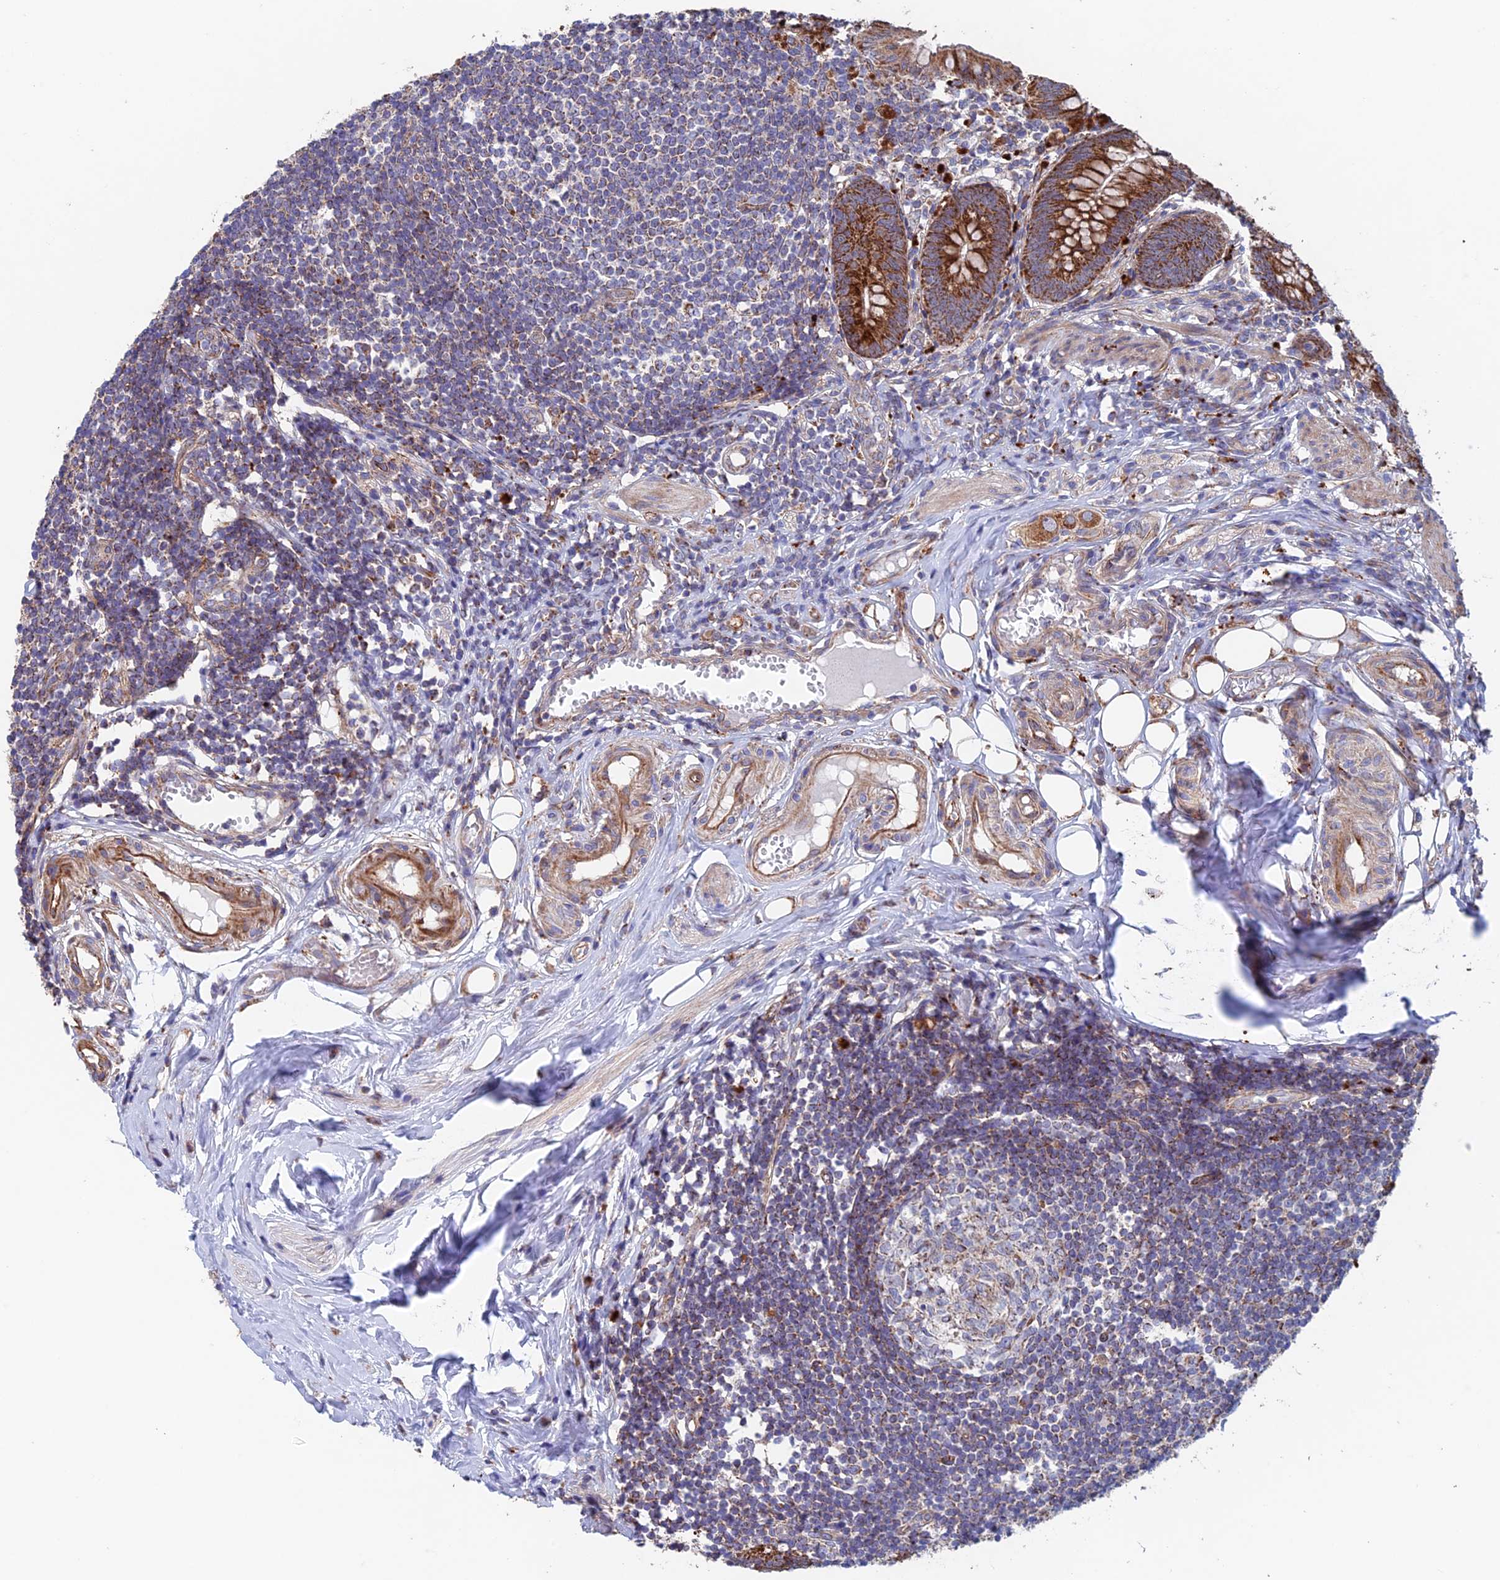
{"staining": {"intensity": "strong", "quantity": ">75%", "location": "cytoplasmic/membranous"}, "tissue": "appendix", "cell_type": "Glandular cells", "image_type": "normal", "snomed": [{"axis": "morphology", "description": "Normal tissue, NOS"}, {"axis": "topography", "description": "Appendix"}], "caption": "Immunohistochemical staining of unremarkable human appendix shows strong cytoplasmic/membranous protein positivity in about >75% of glandular cells.", "gene": "MRPL1", "patient": {"sex": "female", "age": 62}}